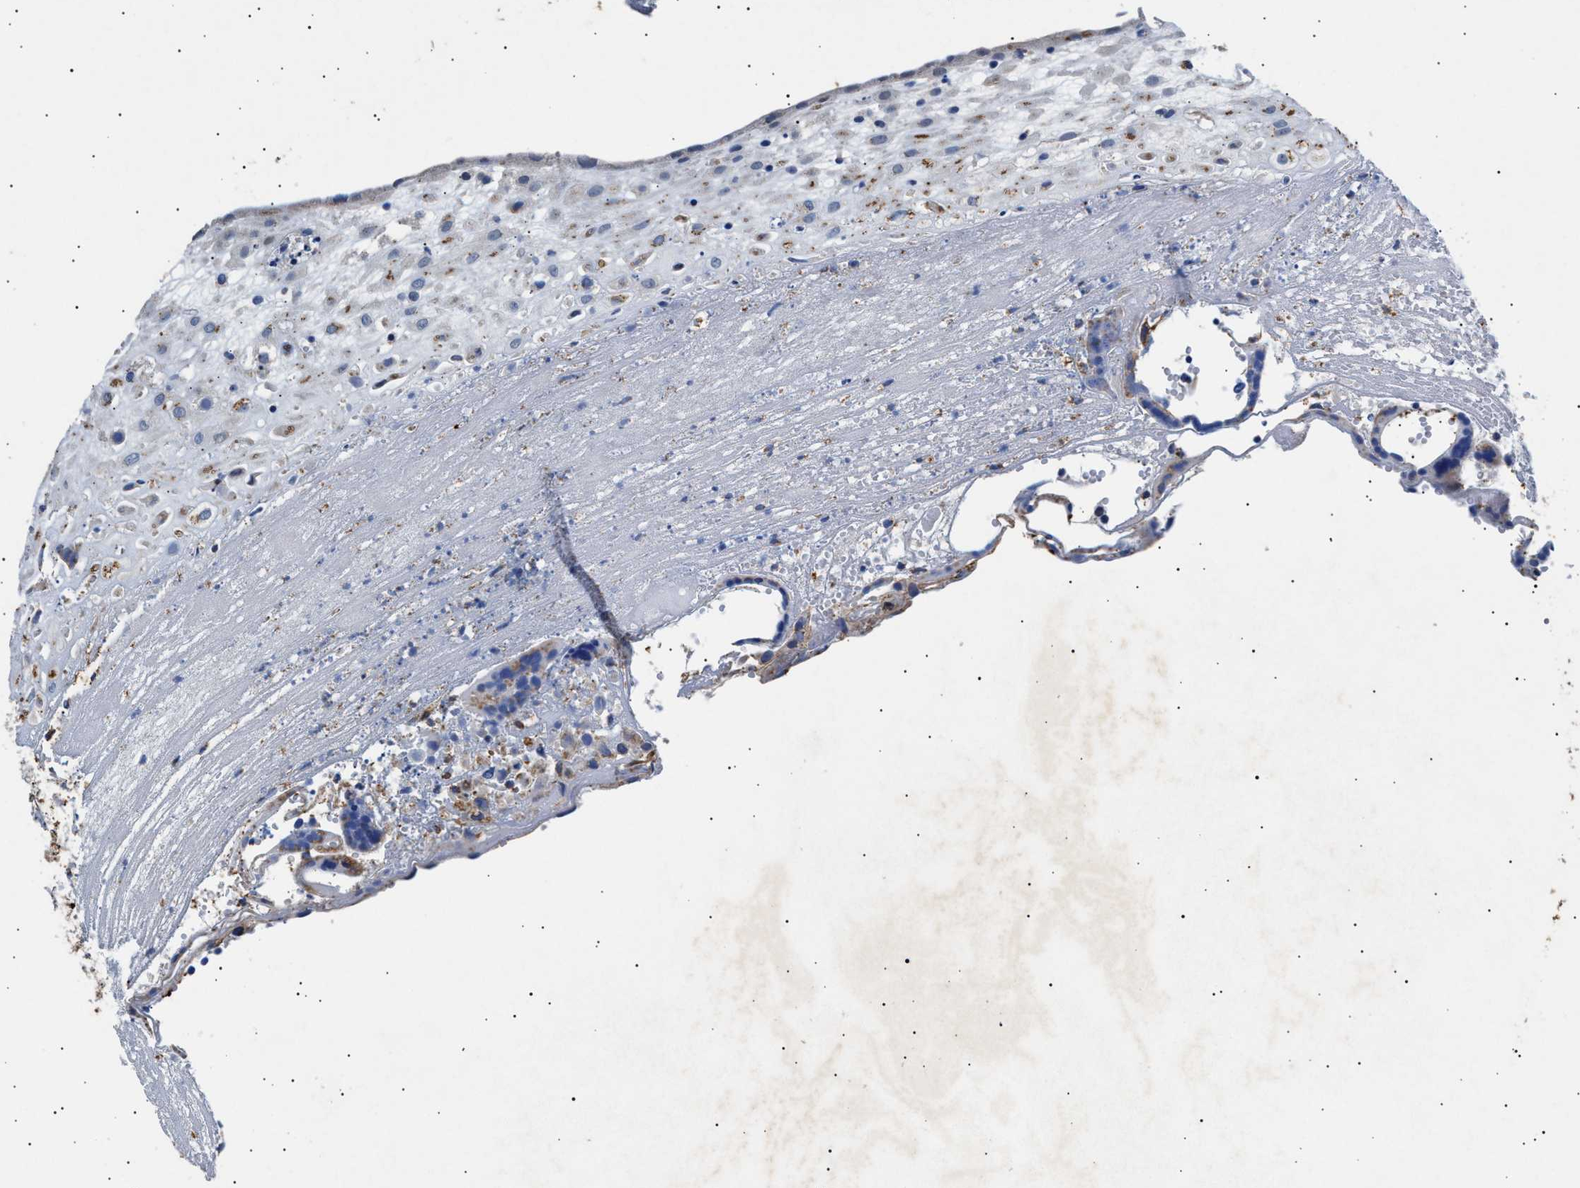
{"staining": {"intensity": "negative", "quantity": "none", "location": "none"}, "tissue": "placenta", "cell_type": "Decidual cells", "image_type": "normal", "snomed": [{"axis": "morphology", "description": "Normal tissue, NOS"}, {"axis": "topography", "description": "Placenta"}], "caption": "Decidual cells are negative for brown protein staining in normal placenta. Nuclei are stained in blue.", "gene": "OLFML2A", "patient": {"sex": "female", "age": 18}}